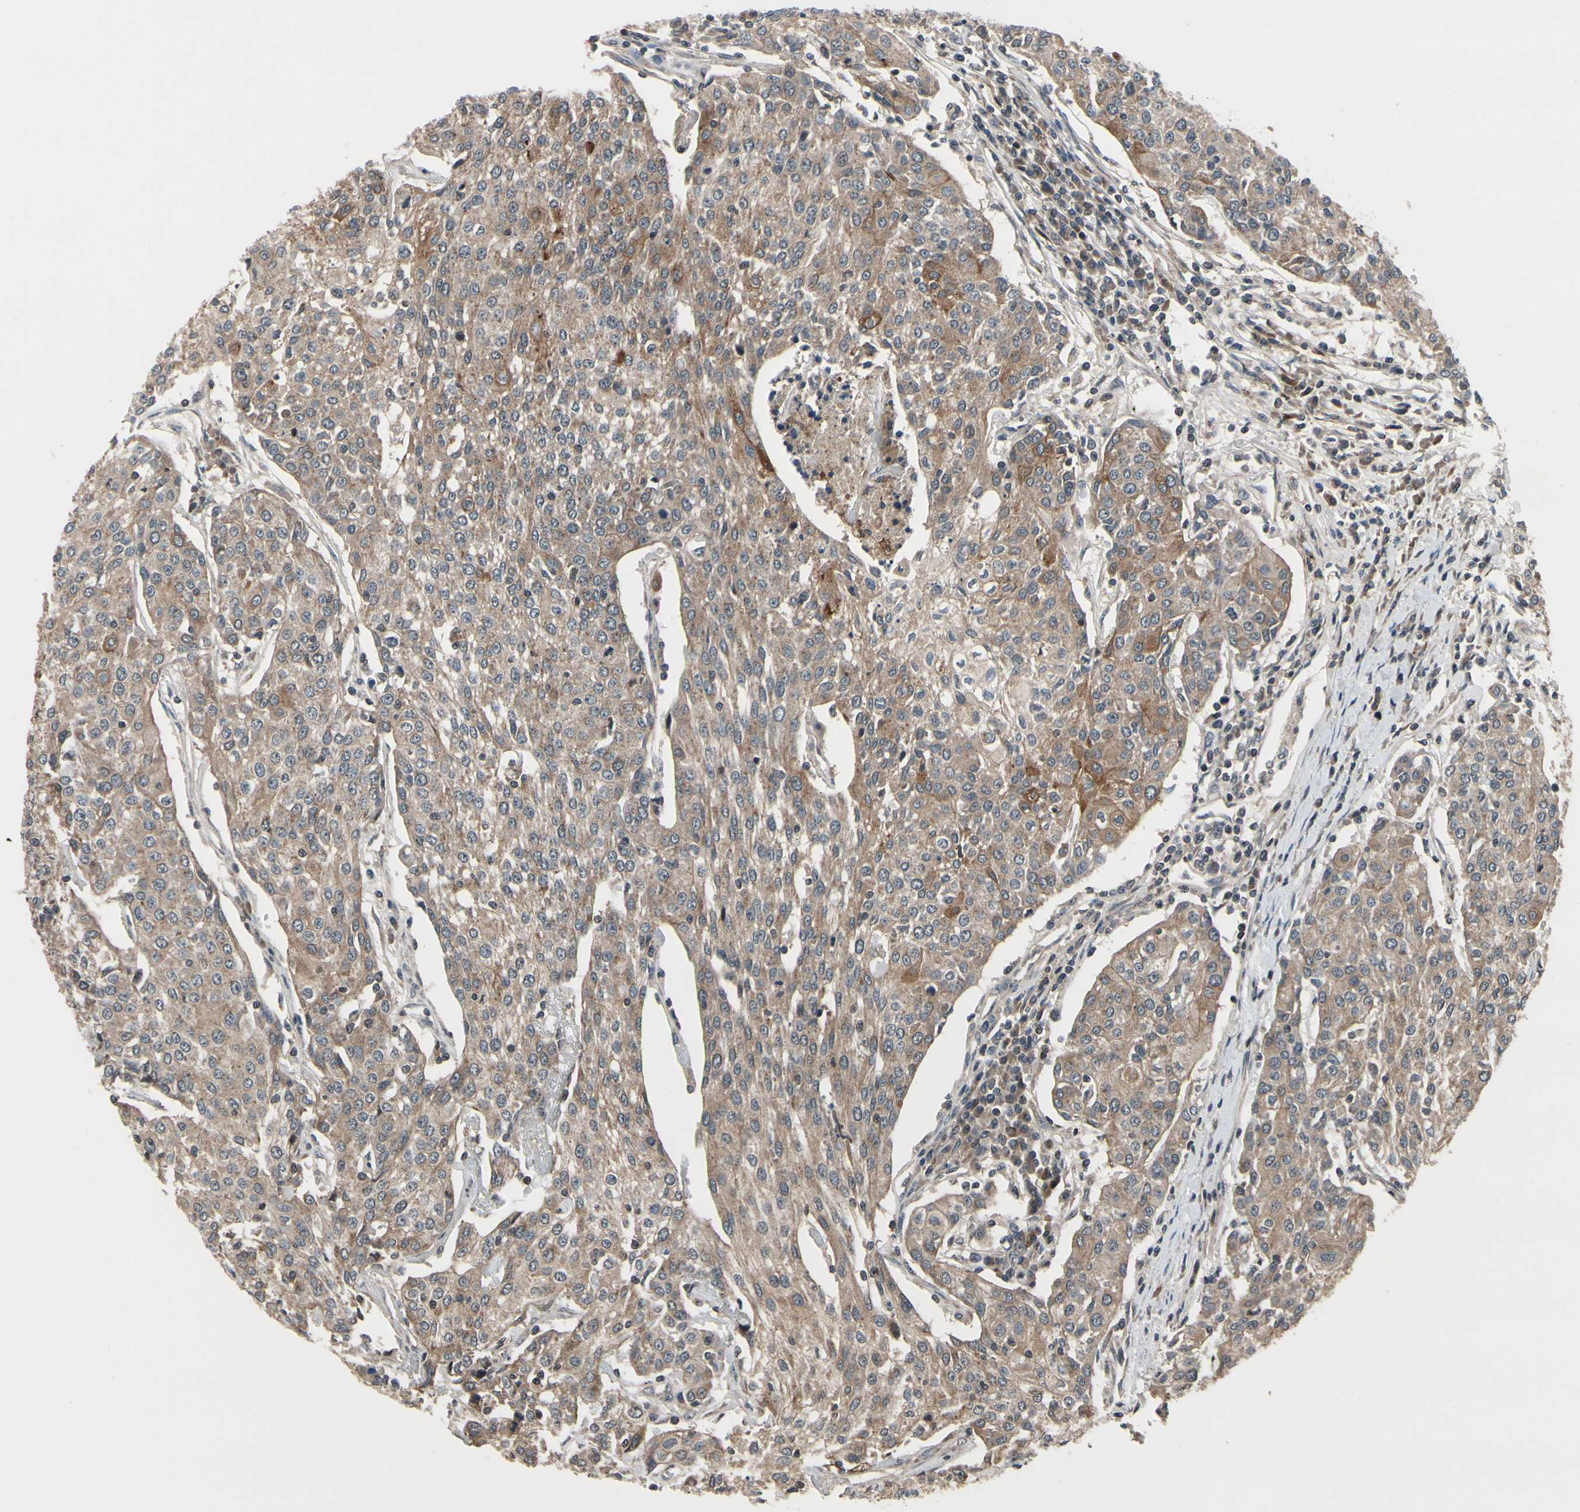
{"staining": {"intensity": "moderate", "quantity": ">75%", "location": "cytoplasmic/membranous"}, "tissue": "urothelial cancer", "cell_type": "Tumor cells", "image_type": "cancer", "snomed": [{"axis": "morphology", "description": "Urothelial carcinoma, High grade"}, {"axis": "topography", "description": "Urinary bladder"}], "caption": "High-magnification brightfield microscopy of urothelial cancer stained with DAB (brown) and counterstained with hematoxylin (blue). tumor cells exhibit moderate cytoplasmic/membranous expression is present in approximately>75% of cells. (IHC, brightfield microscopy, high magnification).", "gene": "MBTPS2", "patient": {"sex": "female", "age": 85}}